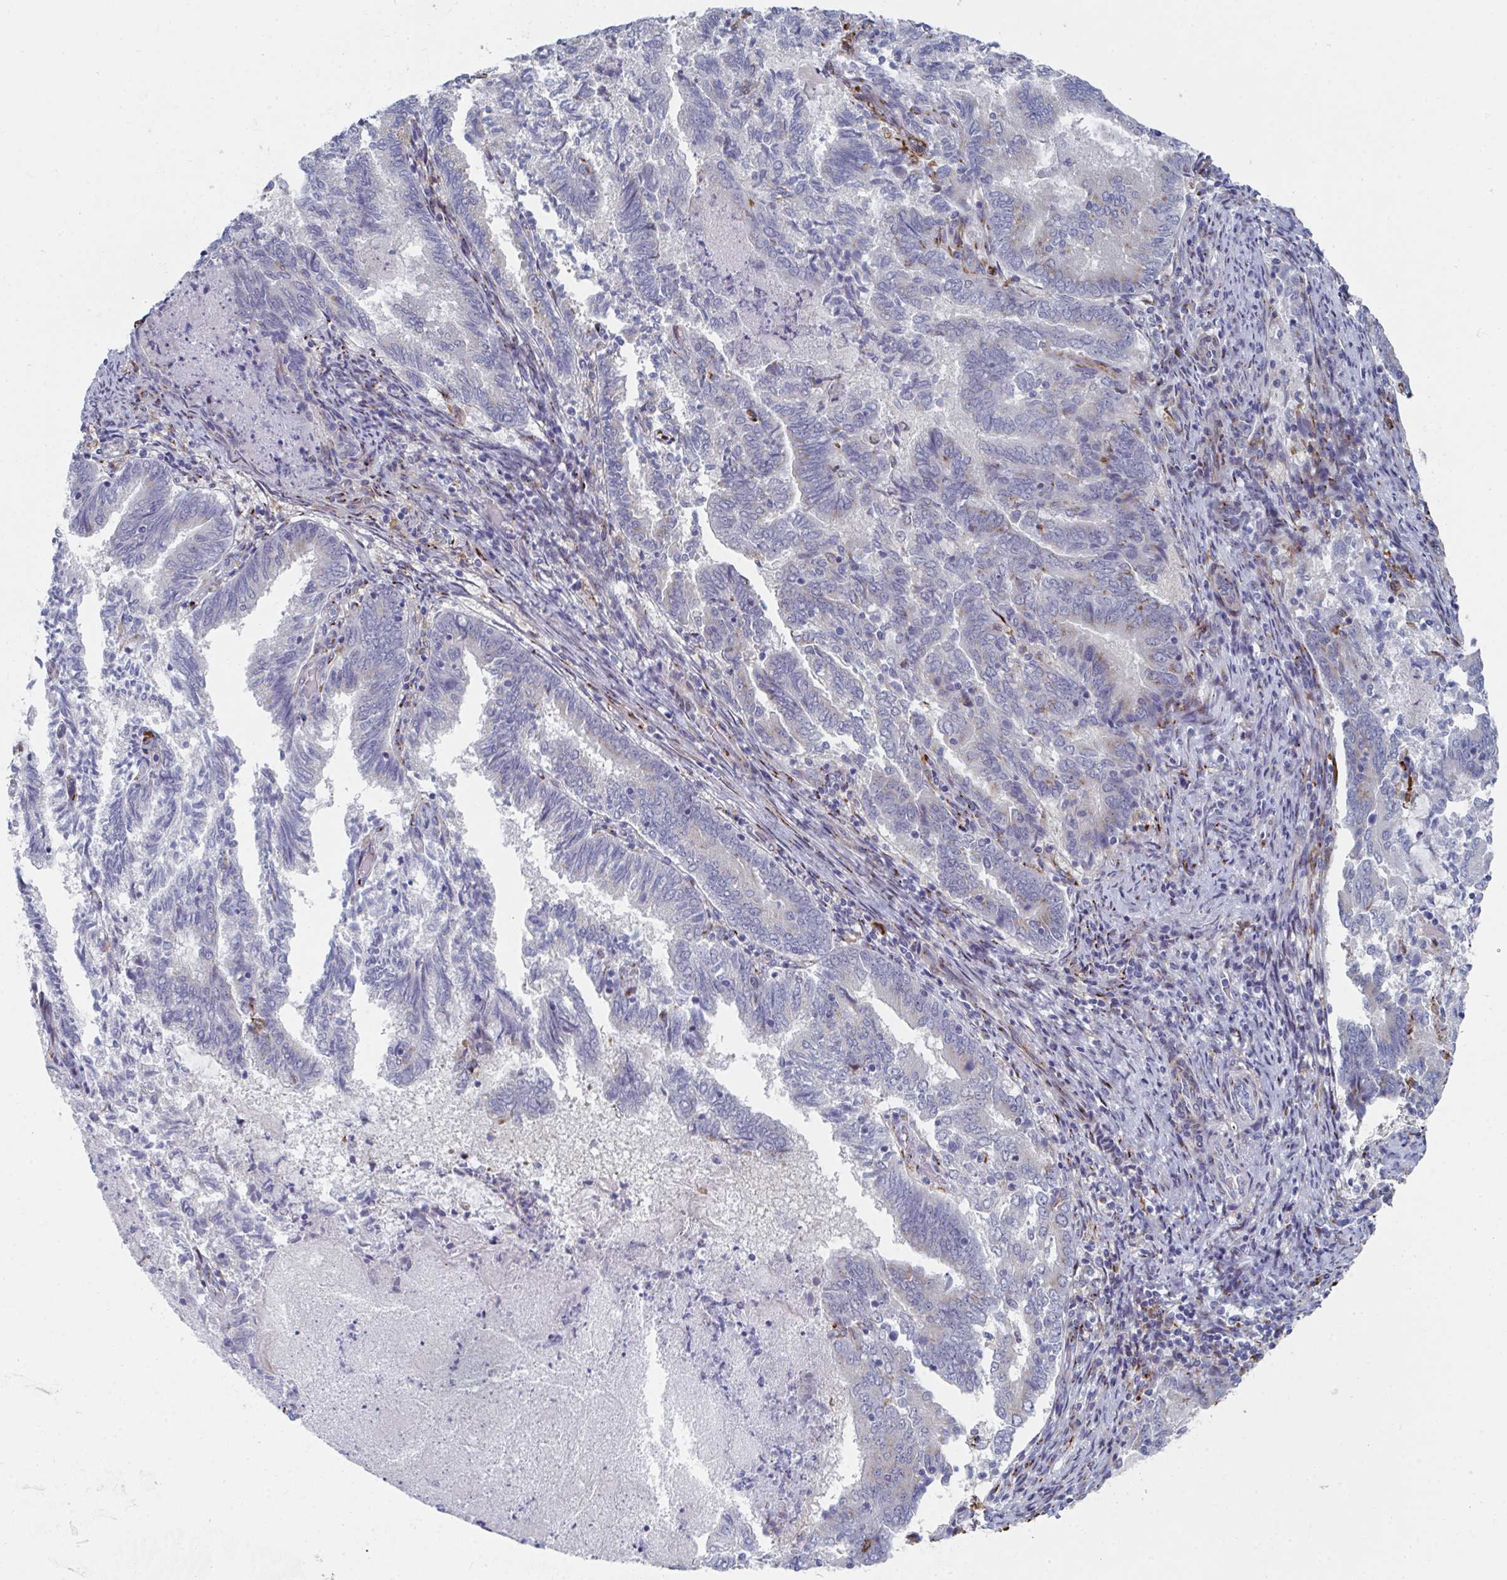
{"staining": {"intensity": "negative", "quantity": "none", "location": "none"}, "tissue": "endometrial cancer", "cell_type": "Tumor cells", "image_type": "cancer", "snomed": [{"axis": "morphology", "description": "Adenocarcinoma, NOS"}, {"axis": "topography", "description": "Endometrium"}], "caption": "Micrograph shows no significant protein positivity in tumor cells of endometrial cancer (adenocarcinoma).", "gene": "PSMG1", "patient": {"sex": "female", "age": 80}}